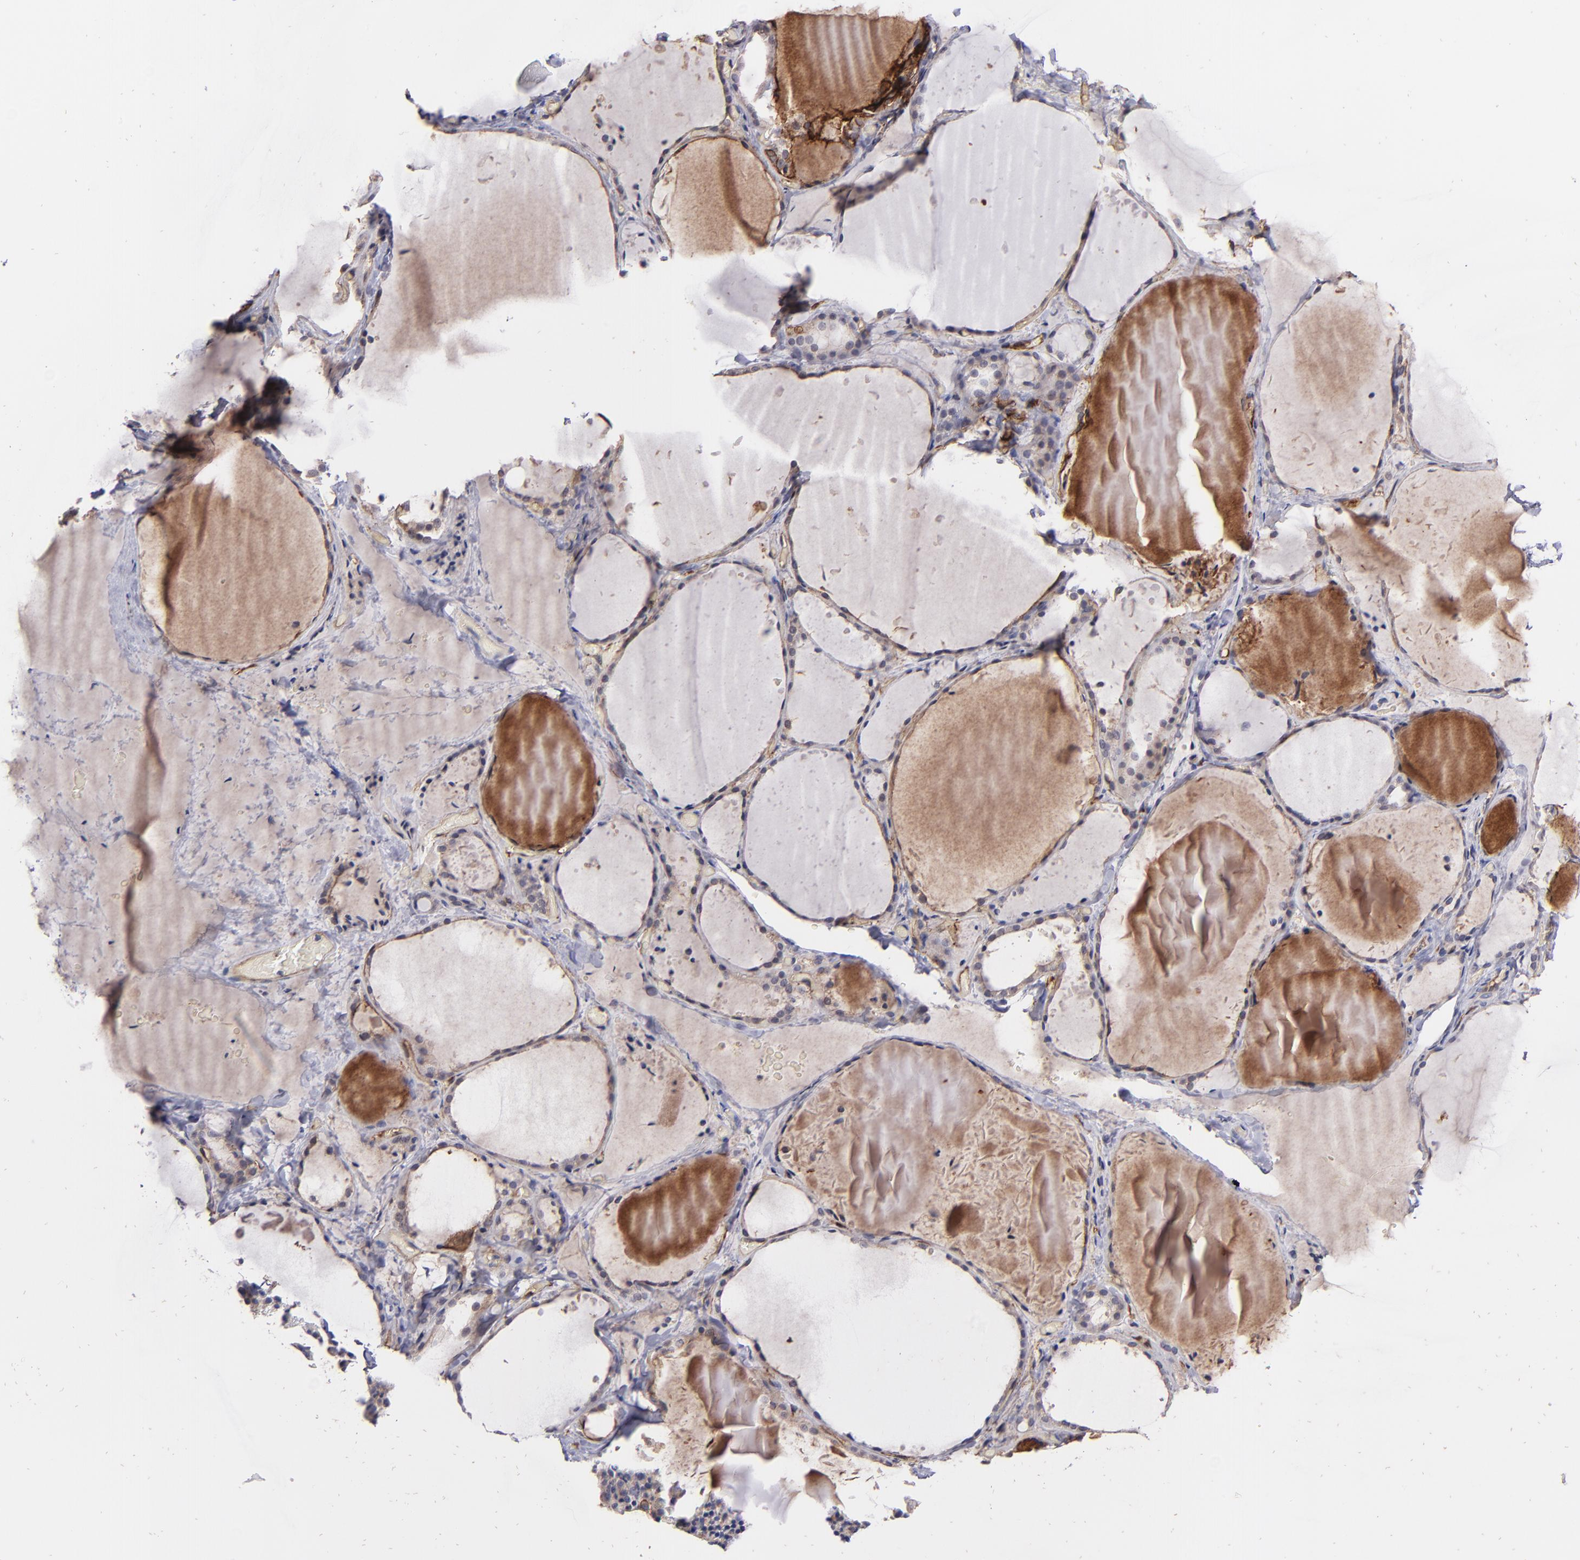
{"staining": {"intensity": "weak", "quantity": "25%-75%", "location": "cytoplasmic/membranous"}, "tissue": "thyroid gland", "cell_type": "Glandular cells", "image_type": "normal", "snomed": [{"axis": "morphology", "description": "Normal tissue, NOS"}, {"axis": "topography", "description": "Thyroid gland"}], "caption": "Immunohistochemical staining of benign thyroid gland displays low levels of weak cytoplasmic/membranous expression in about 25%-75% of glandular cells.", "gene": "ICAM1", "patient": {"sex": "female", "age": 22}}